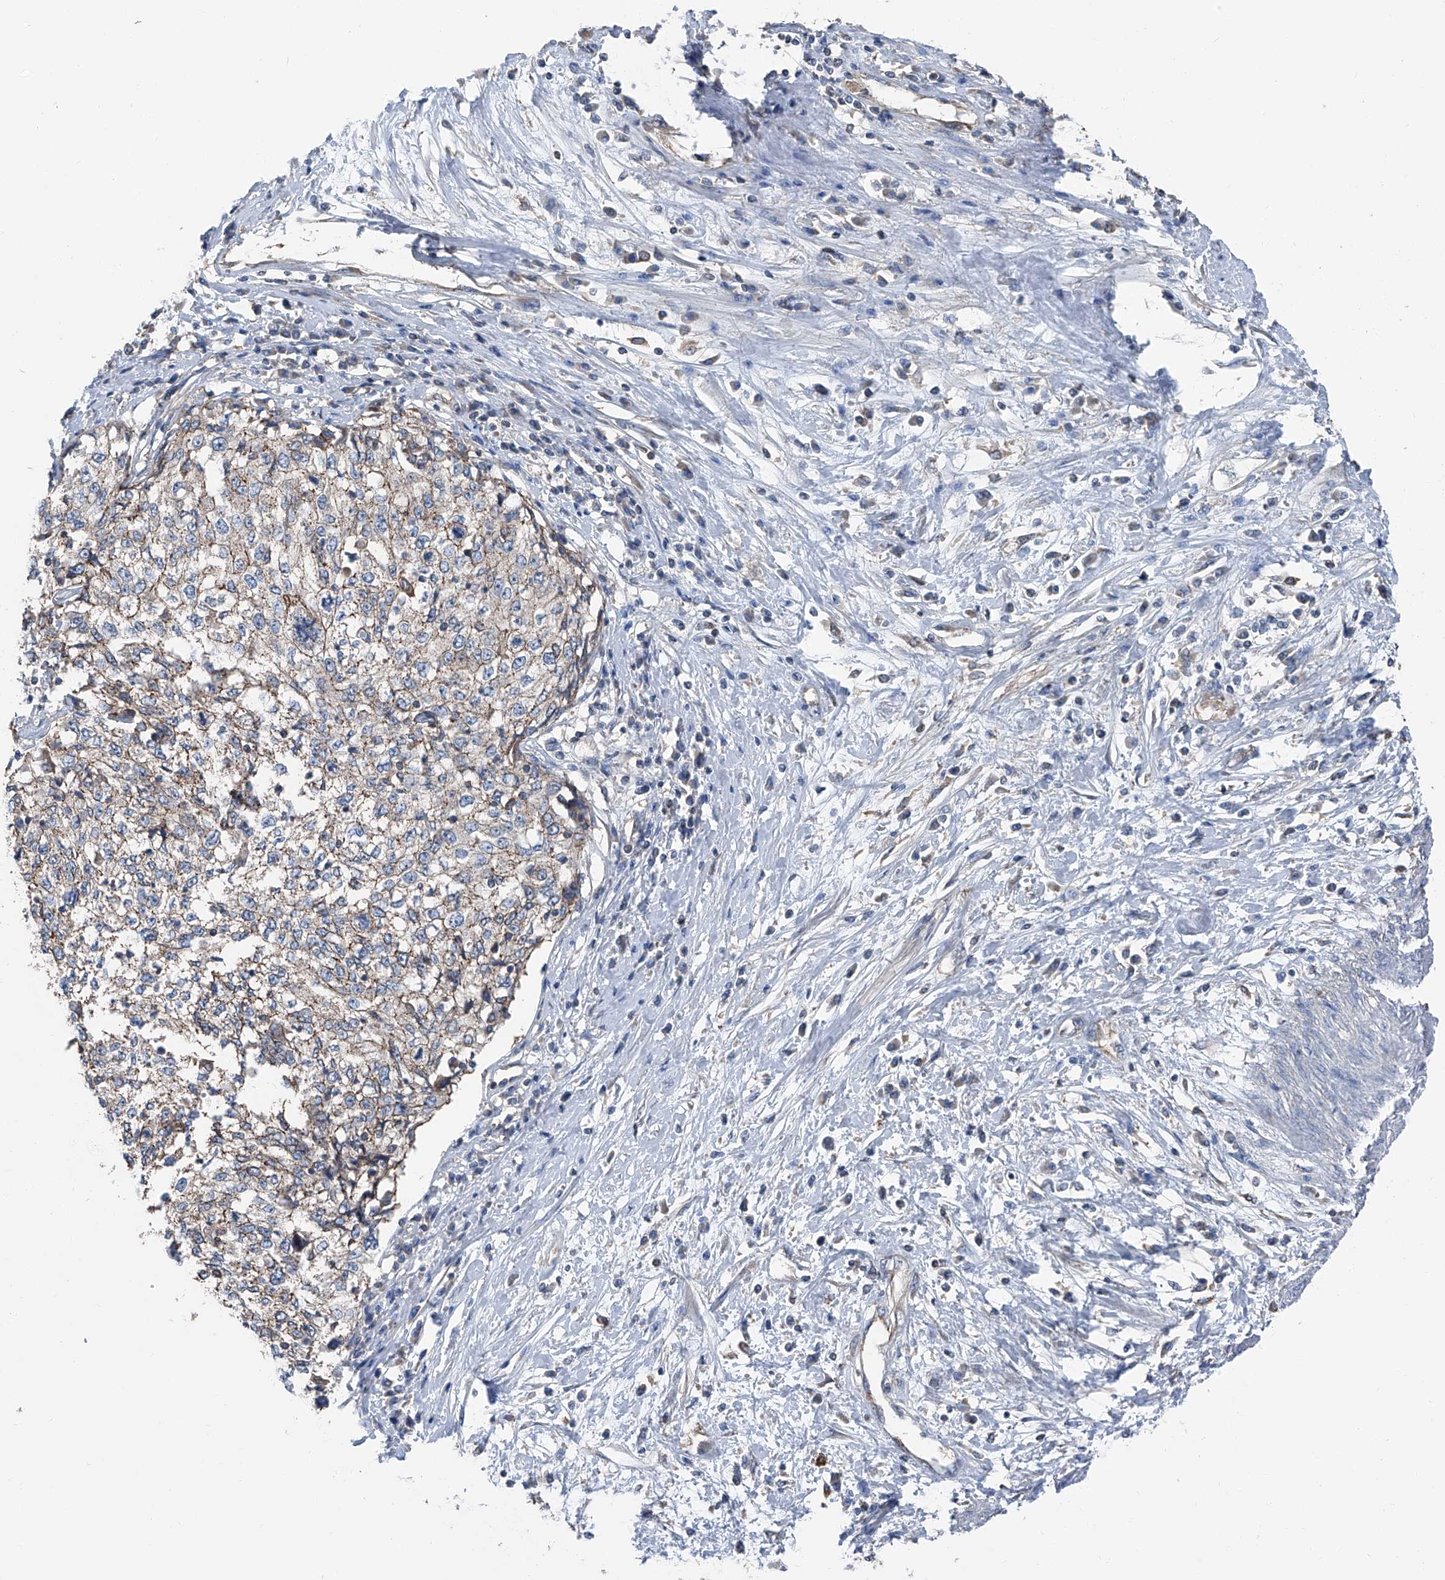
{"staining": {"intensity": "negative", "quantity": "none", "location": "none"}, "tissue": "cervical cancer", "cell_type": "Tumor cells", "image_type": "cancer", "snomed": [{"axis": "morphology", "description": "Squamous cell carcinoma, NOS"}, {"axis": "topography", "description": "Cervix"}], "caption": "Tumor cells show no significant protein positivity in squamous cell carcinoma (cervical).", "gene": "GPR142", "patient": {"sex": "female", "age": 57}}